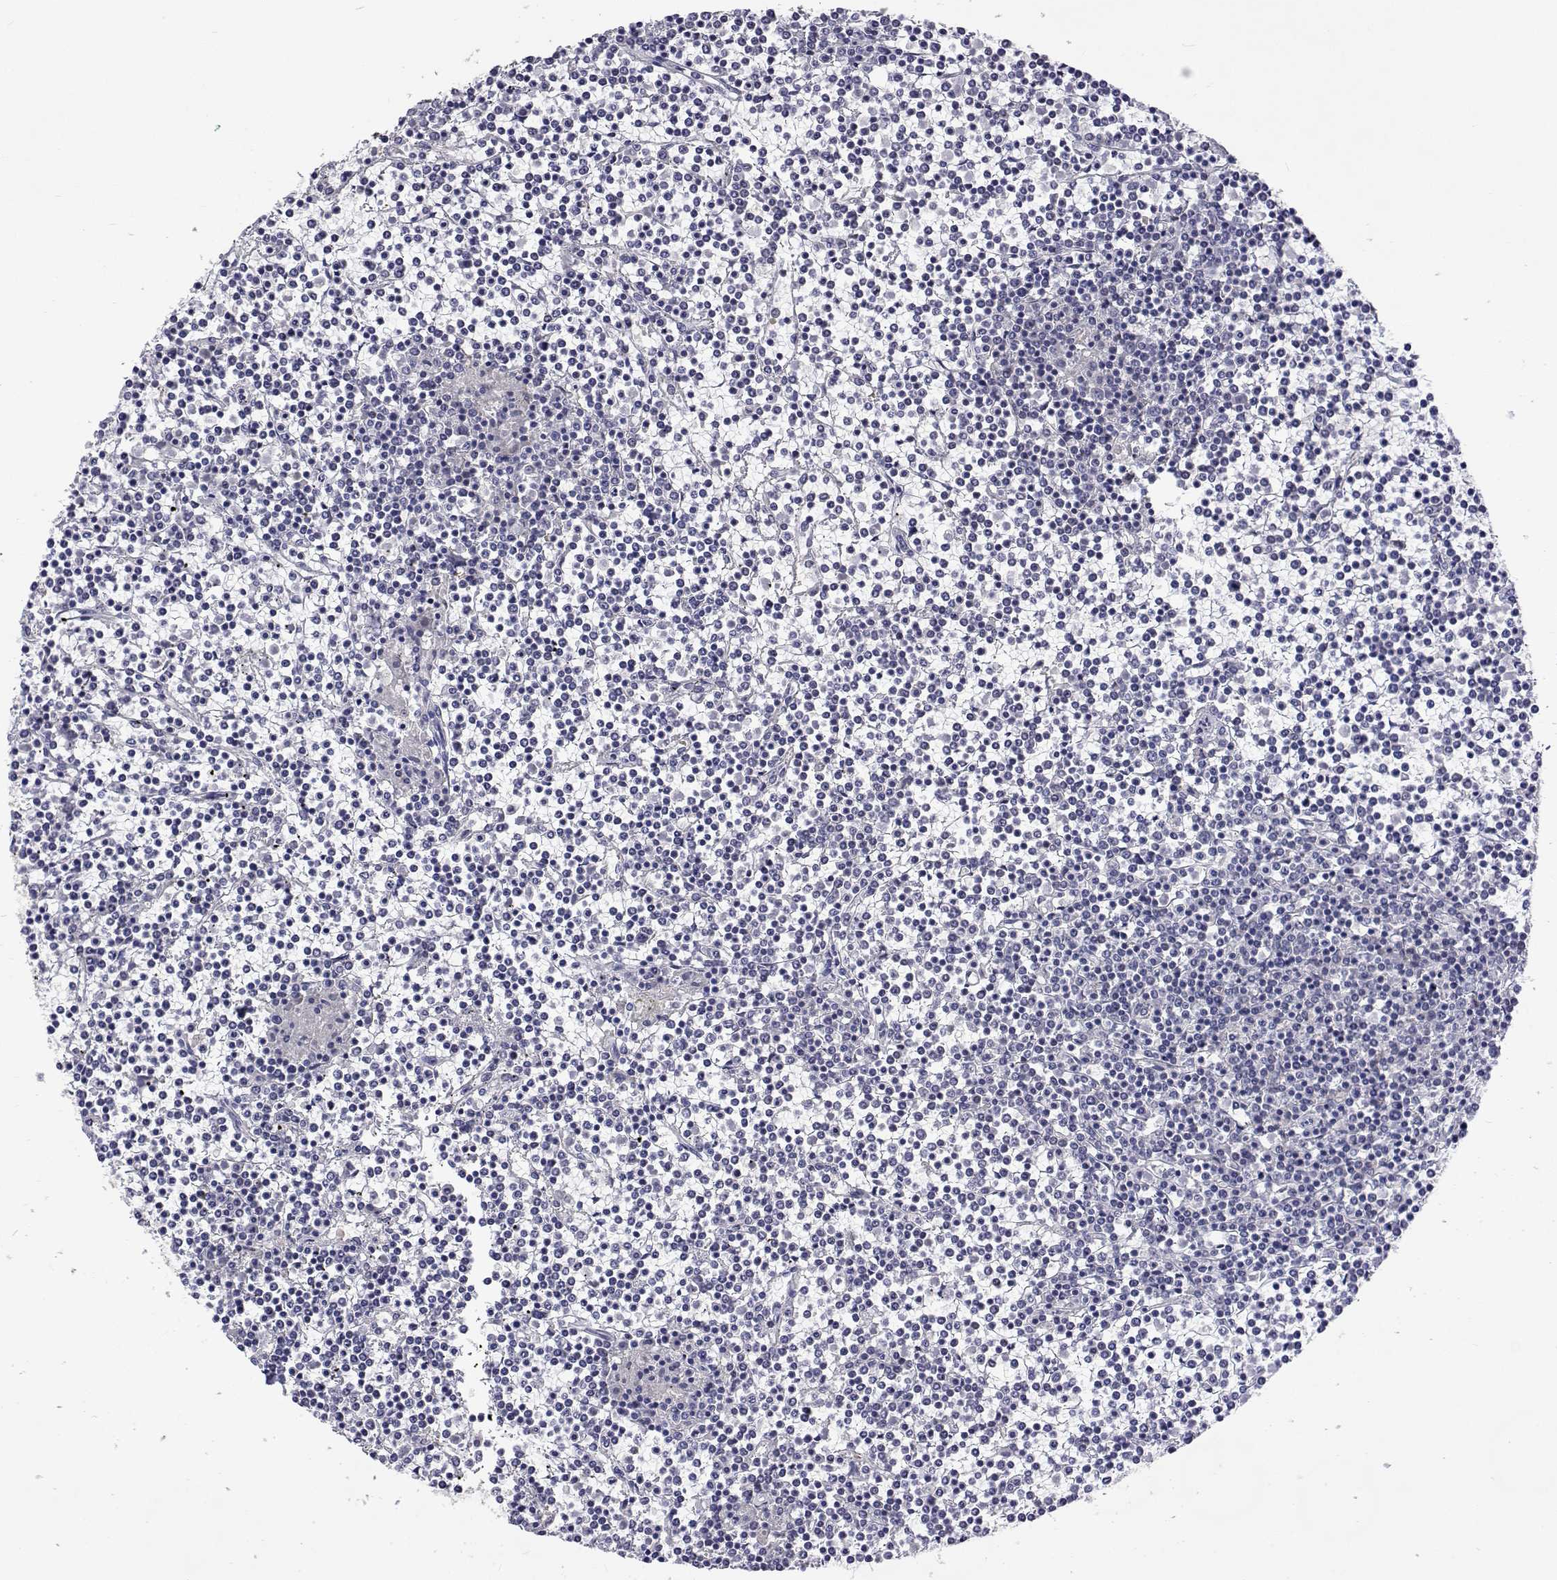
{"staining": {"intensity": "negative", "quantity": "none", "location": "none"}, "tissue": "lymphoma", "cell_type": "Tumor cells", "image_type": "cancer", "snomed": [{"axis": "morphology", "description": "Malignant lymphoma, non-Hodgkin's type, Low grade"}, {"axis": "topography", "description": "Spleen"}], "caption": "Malignant lymphoma, non-Hodgkin's type (low-grade) stained for a protein using immunohistochemistry exhibits no staining tumor cells.", "gene": "HNRNPA0", "patient": {"sex": "female", "age": 19}}